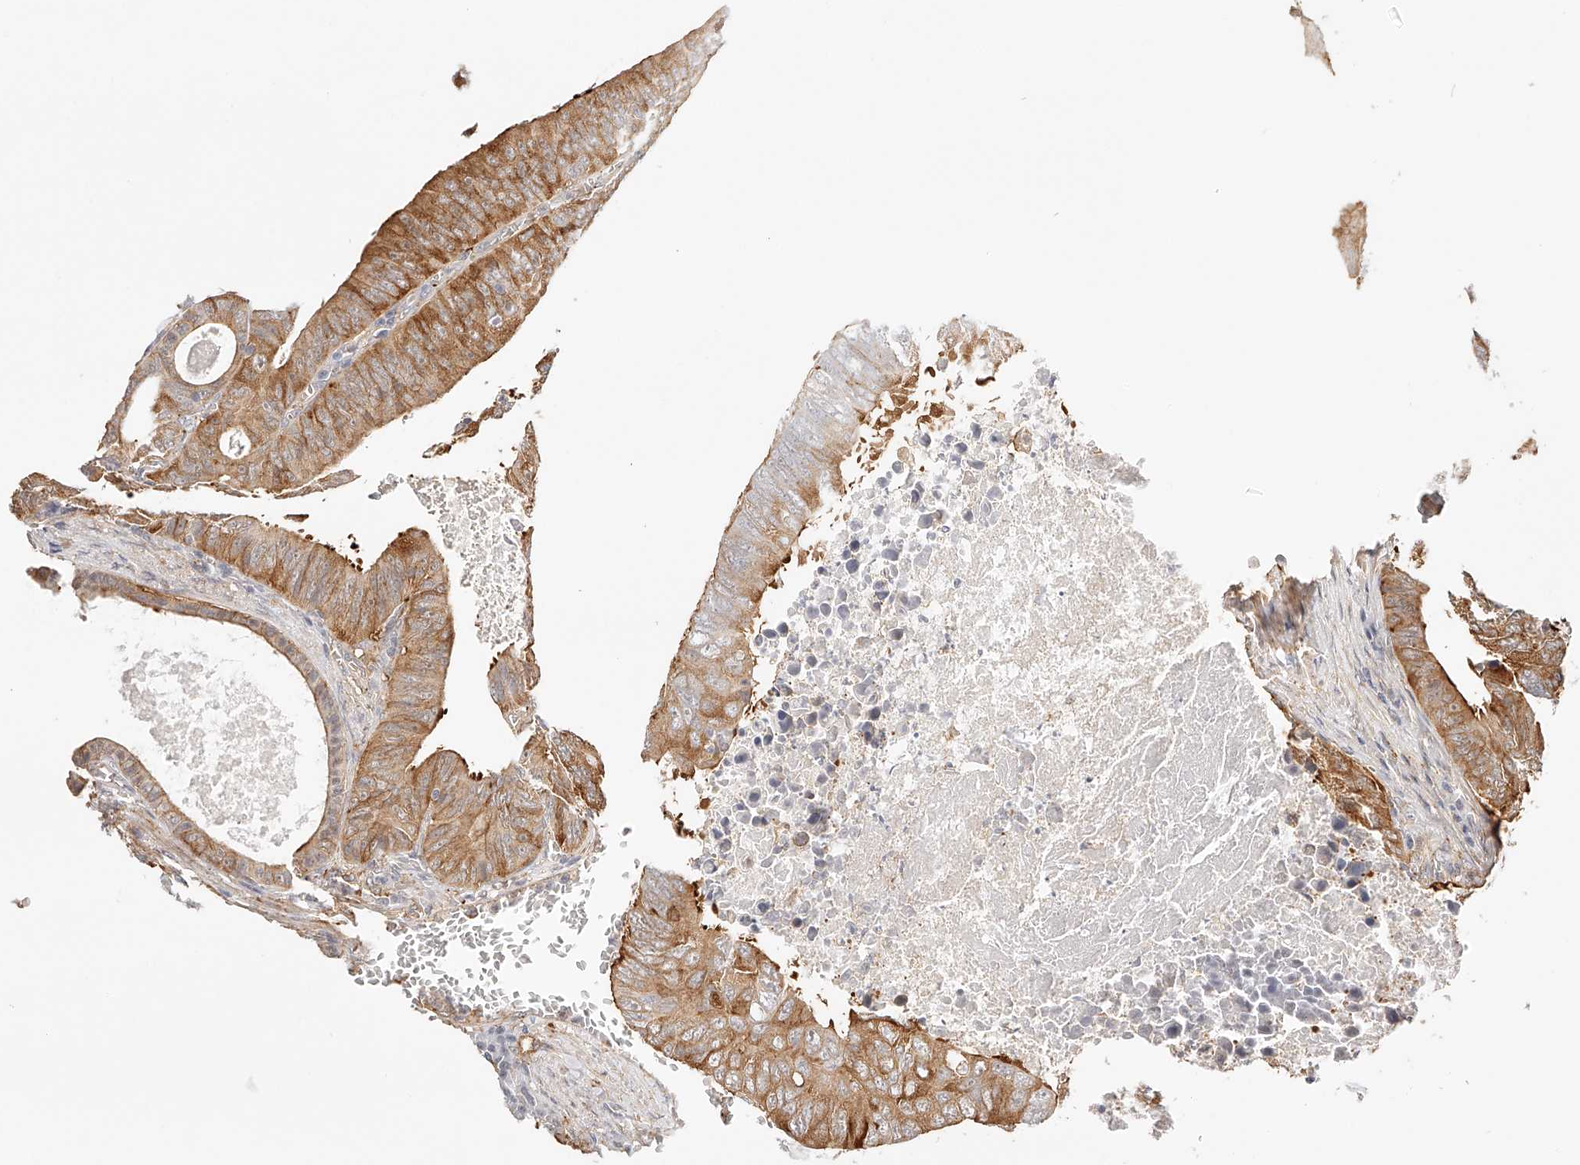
{"staining": {"intensity": "strong", "quantity": ">75%", "location": "cytoplasmic/membranous"}, "tissue": "colorectal cancer", "cell_type": "Tumor cells", "image_type": "cancer", "snomed": [{"axis": "morphology", "description": "Adenocarcinoma, NOS"}, {"axis": "topography", "description": "Colon"}], "caption": "A high amount of strong cytoplasmic/membranous expression is appreciated in about >75% of tumor cells in adenocarcinoma (colorectal) tissue. (IHC, brightfield microscopy, high magnification).", "gene": "SYNC", "patient": {"sex": "male", "age": 87}}